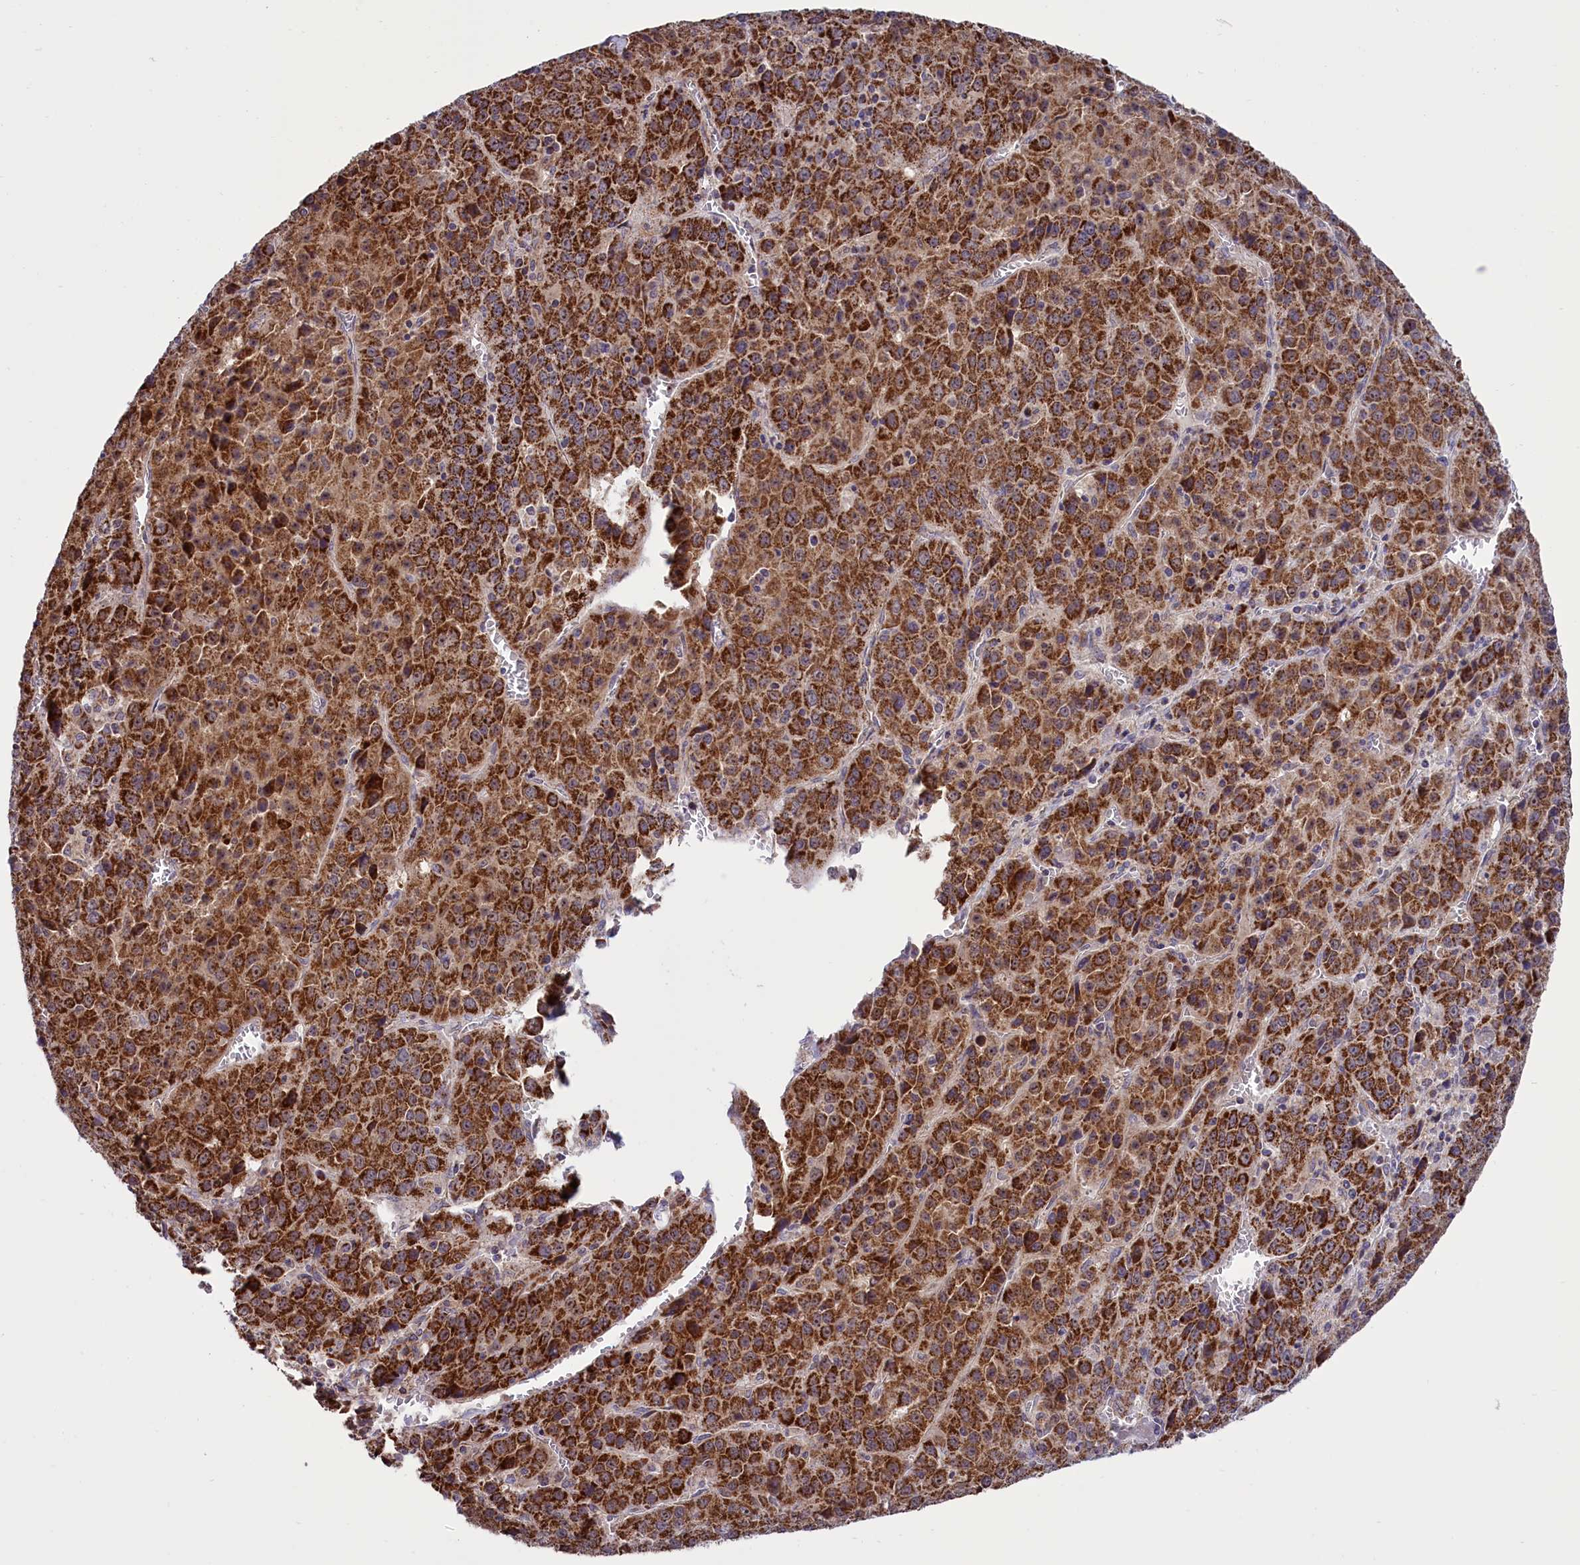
{"staining": {"intensity": "strong", "quantity": ">75%", "location": "cytoplasmic/membranous"}, "tissue": "liver cancer", "cell_type": "Tumor cells", "image_type": "cancer", "snomed": [{"axis": "morphology", "description": "Carcinoma, Hepatocellular, NOS"}, {"axis": "topography", "description": "Liver"}], "caption": "Human hepatocellular carcinoma (liver) stained with a brown dye reveals strong cytoplasmic/membranous positive expression in about >75% of tumor cells.", "gene": "GLRX5", "patient": {"sex": "female", "age": 53}}